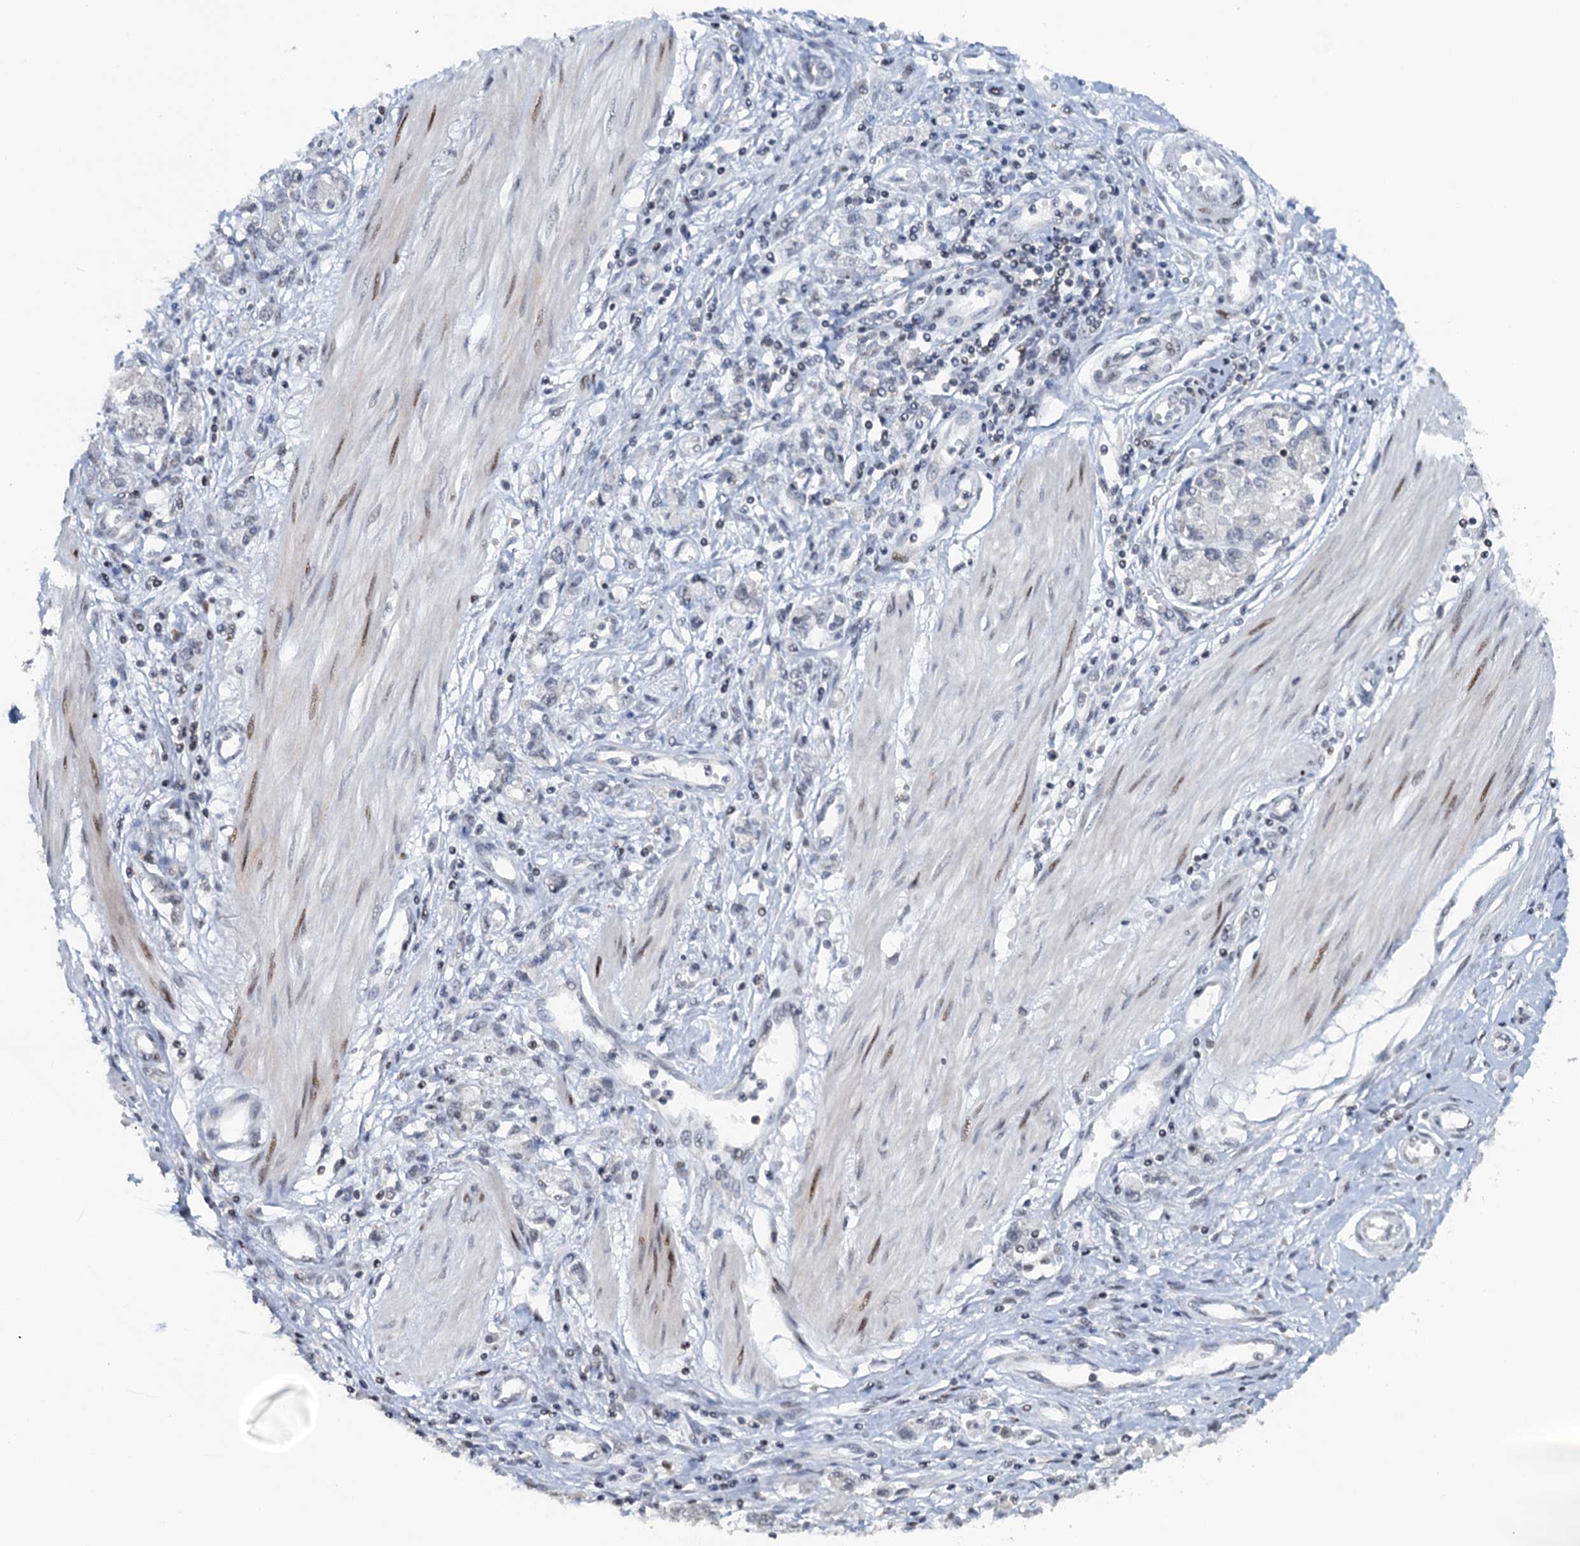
{"staining": {"intensity": "negative", "quantity": "none", "location": "none"}, "tissue": "stomach cancer", "cell_type": "Tumor cells", "image_type": "cancer", "snomed": [{"axis": "morphology", "description": "Adenocarcinoma, NOS"}, {"axis": "topography", "description": "Stomach"}], "caption": "IHC histopathology image of neoplastic tissue: human stomach cancer stained with DAB (3,3'-diaminobenzidine) displays no significant protein staining in tumor cells.", "gene": "FYB1", "patient": {"sex": "female", "age": 76}}